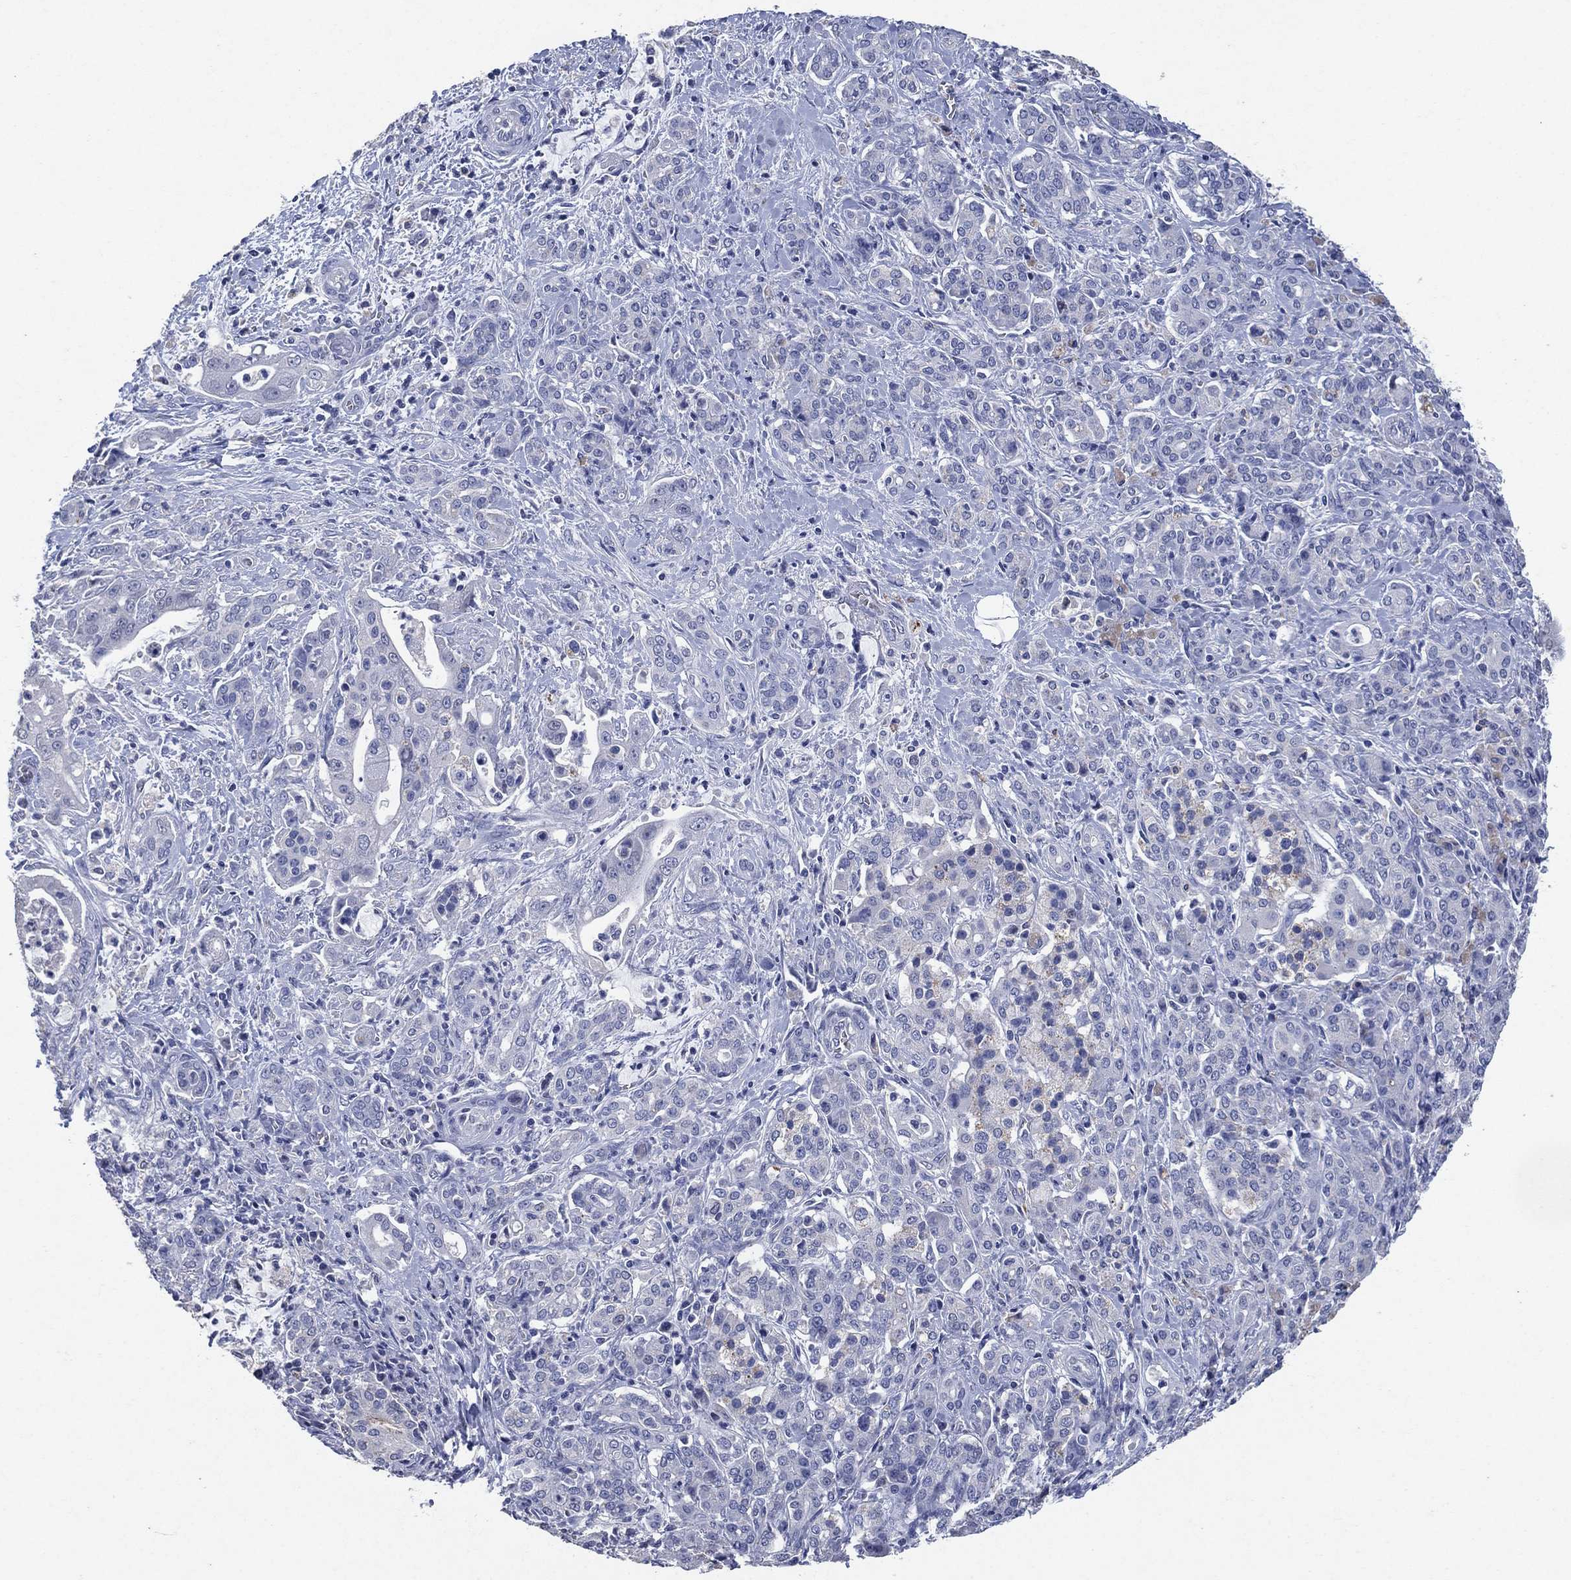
{"staining": {"intensity": "negative", "quantity": "none", "location": "none"}, "tissue": "pancreatic cancer", "cell_type": "Tumor cells", "image_type": "cancer", "snomed": [{"axis": "morphology", "description": "Normal tissue, NOS"}, {"axis": "morphology", "description": "Inflammation, NOS"}, {"axis": "morphology", "description": "Adenocarcinoma, NOS"}, {"axis": "topography", "description": "Pancreas"}], "caption": "A photomicrograph of human pancreatic cancer is negative for staining in tumor cells.", "gene": "FSCN2", "patient": {"sex": "male", "age": 57}}